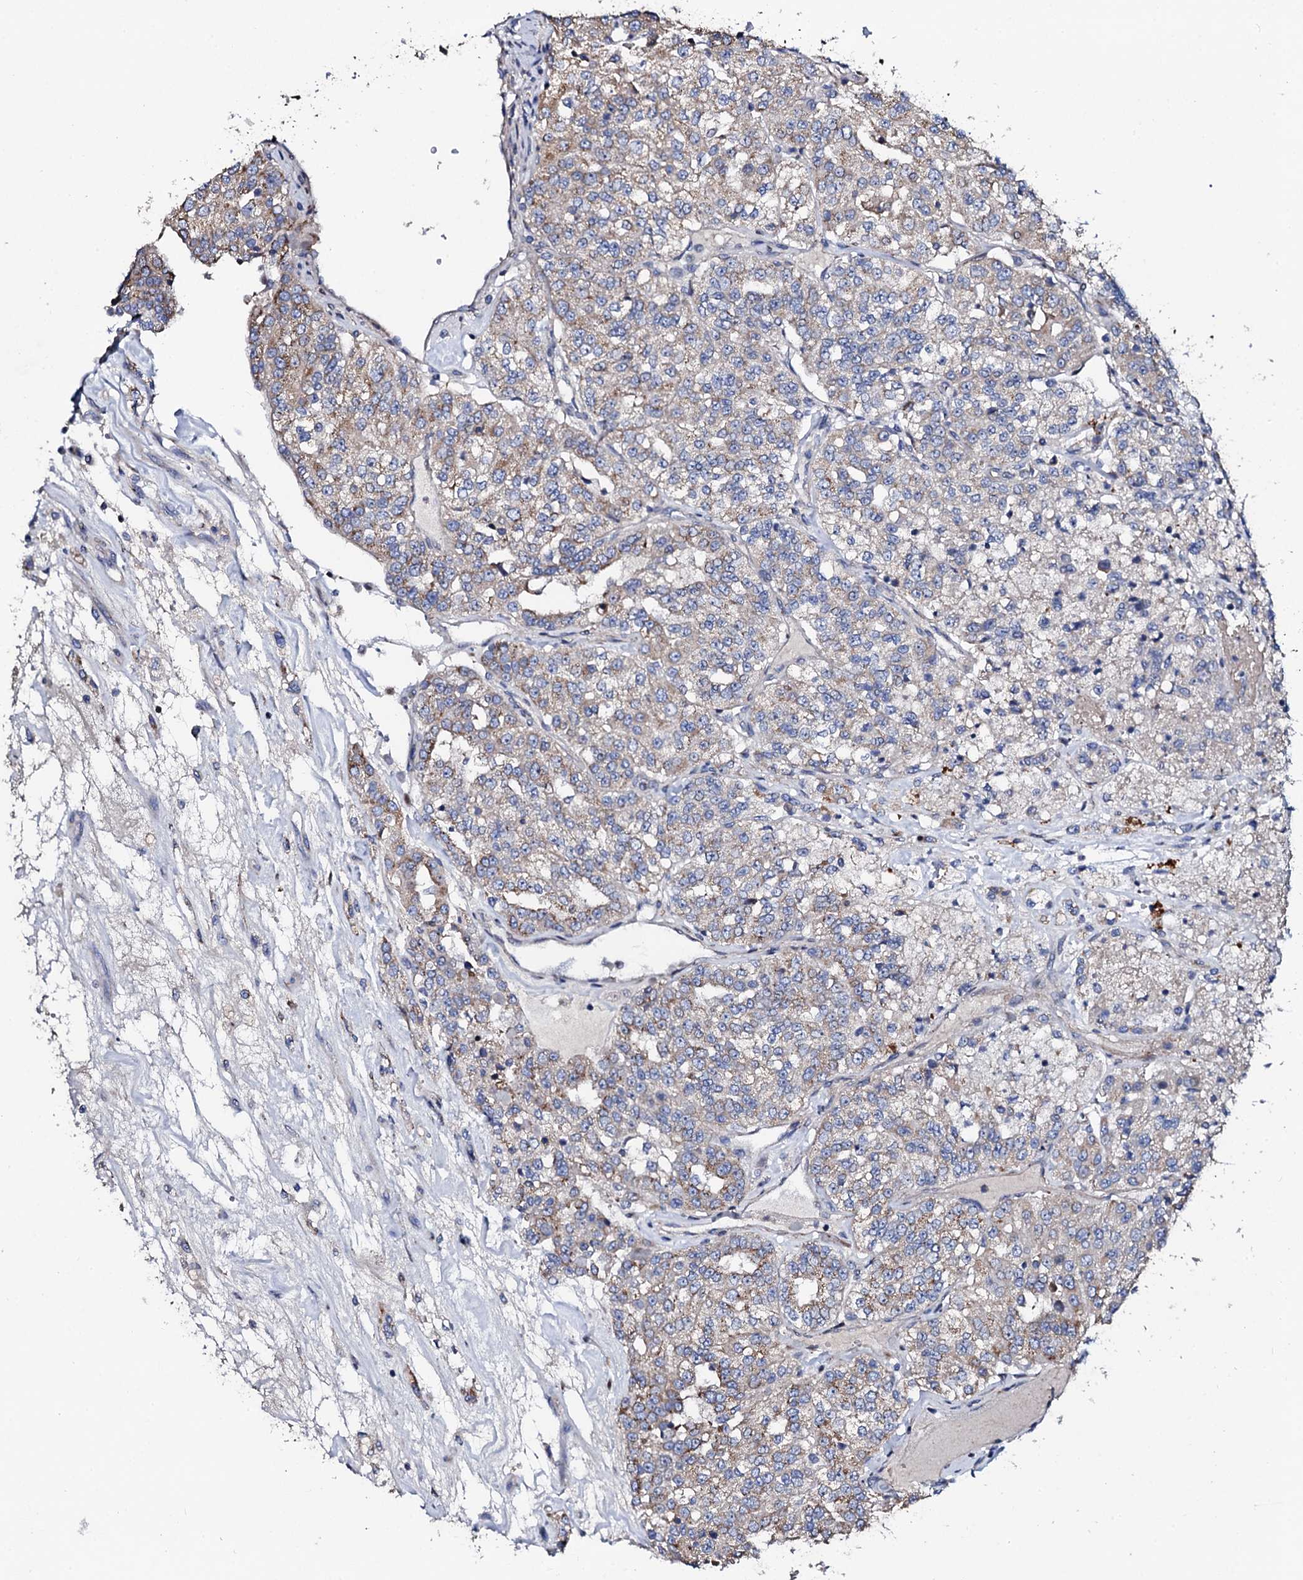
{"staining": {"intensity": "weak", "quantity": "25%-75%", "location": "cytoplasmic/membranous"}, "tissue": "renal cancer", "cell_type": "Tumor cells", "image_type": "cancer", "snomed": [{"axis": "morphology", "description": "Adenocarcinoma, NOS"}, {"axis": "topography", "description": "Kidney"}], "caption": "IHC photomicrograph of human adenocarcinoma (renal) stained for a protein (brown), which exhibits low levels of weak cytoplasmic/membranous staining in approximately 25%-75% of tumor cells.", "gene": "PLET1", "patient": {"sex": "female", "age": 63}}